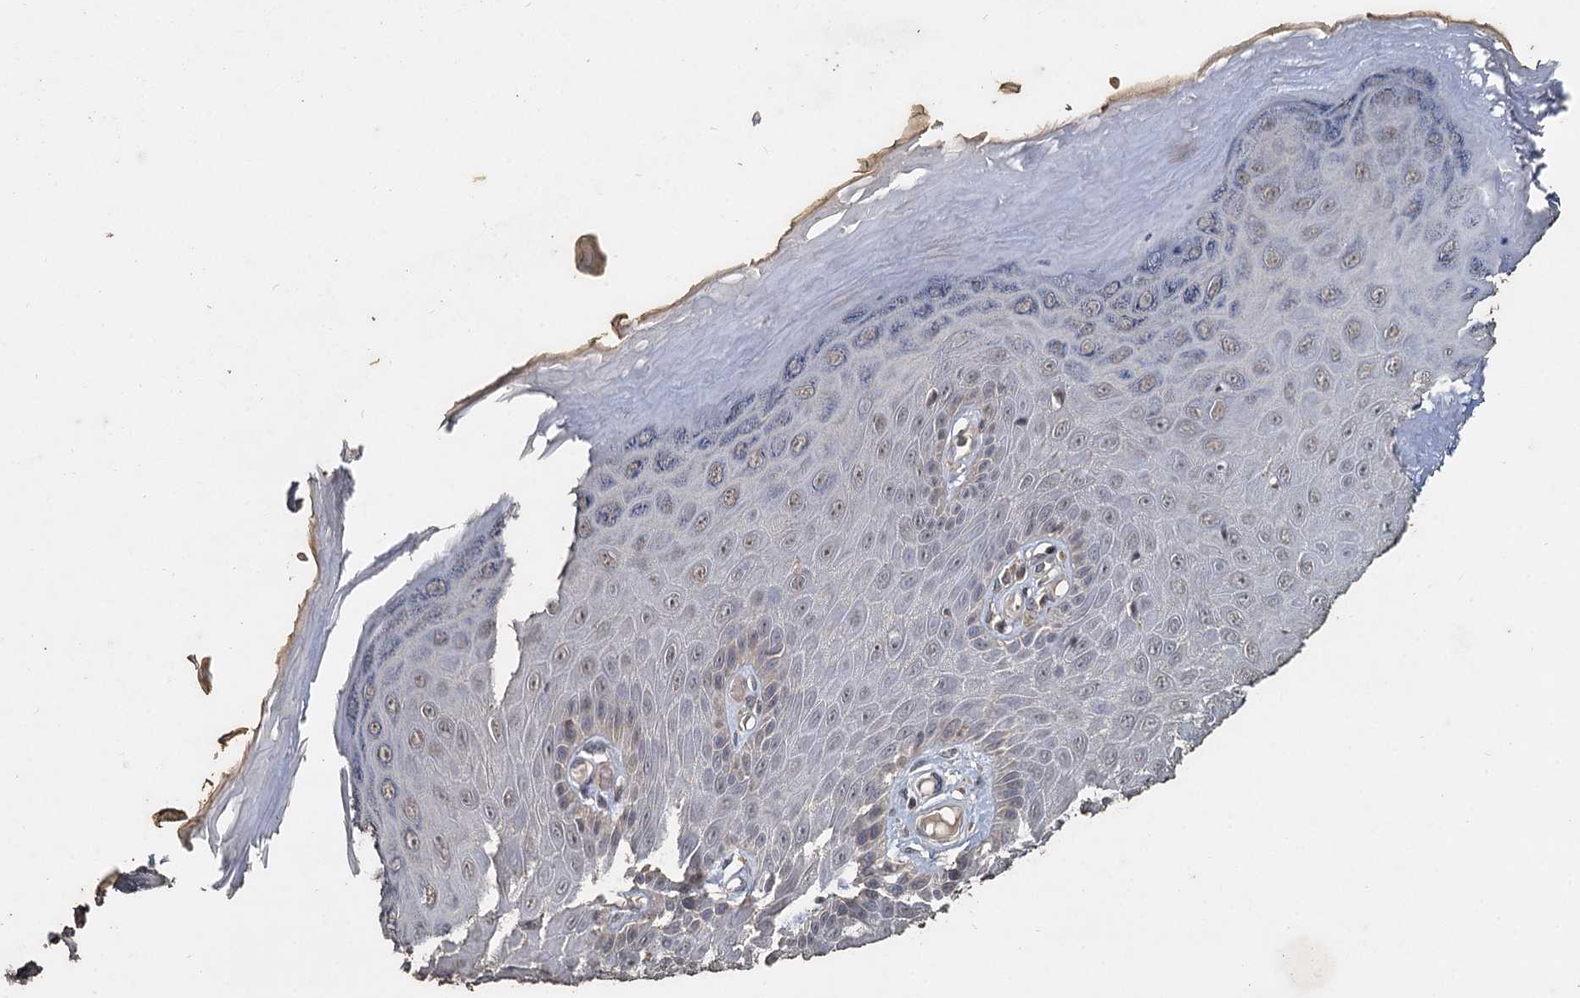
{"staining": {"intensity": "moderate", "quantity": "<25%", "location": "cytoplasmic/membranous"}, "tissue": "skin", "cell_type": "Epidermal cells", "image_type": "normal", "snomed": [{"axis": "morphology", "description": "Normal tissue, NOS"}, {"axis": "topography", "description": "Anal"}], "caption": "High-magnification brightfield microscopy of unremarkable skin stained with DAB (brown) and counterstained with hematoxylin (blue). epidermal cells exhibit moderate cytoplasmic/membranous positivity is present in approximately<25% of cells.", "gene": "CCDC61", "patient": {"sex": "male", "age": 78}}